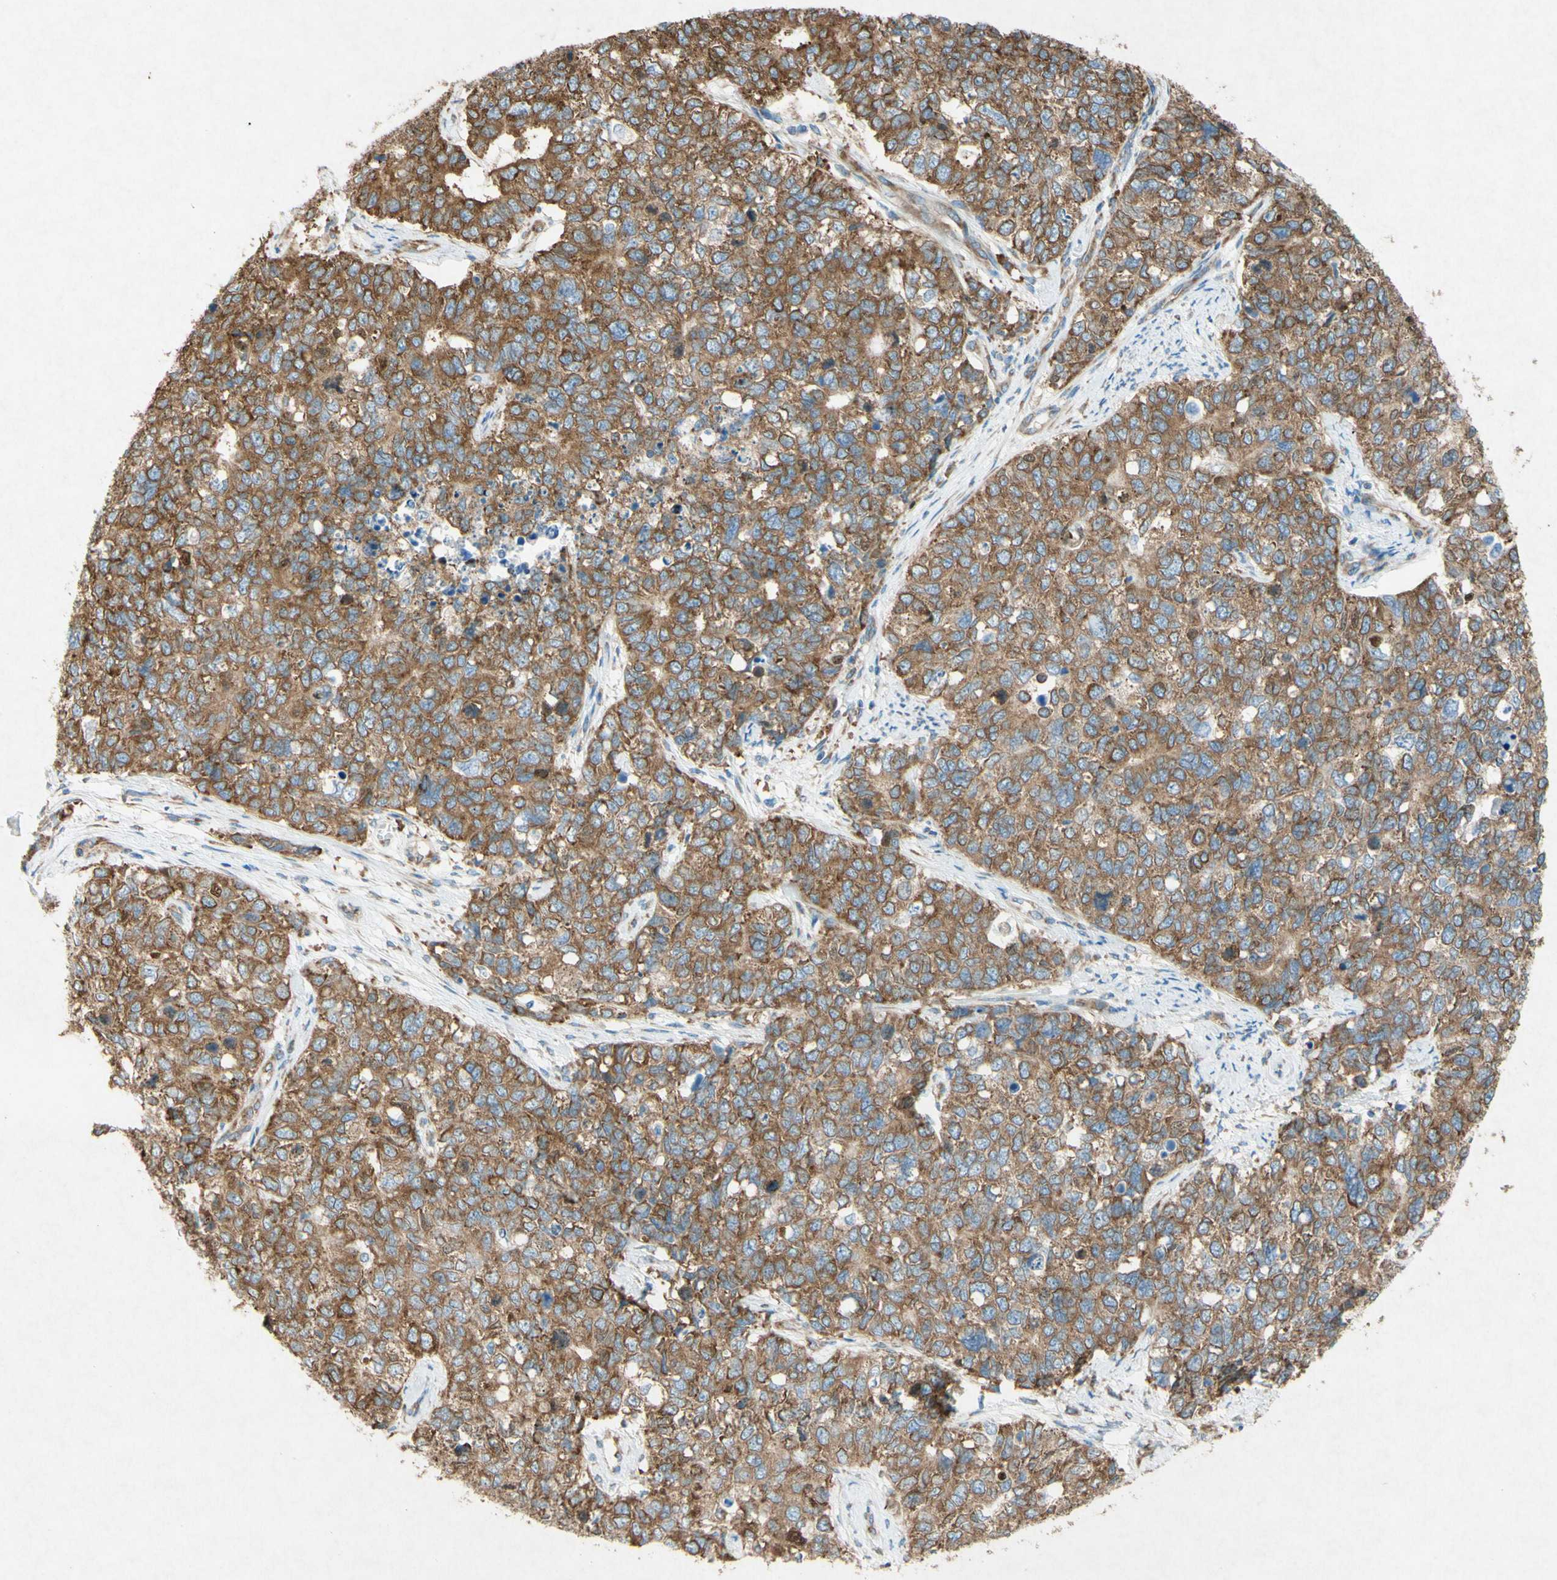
{"staining": {"intensity": "moderate", "quantity": ">75%", "location": "cytoplasmic/membranous"}, "tissue": "cervical cancer", "cell_type": "Tumor cells", "image_type": "cancer", "snomed": [{"axis": "morphology", "description": "Squamous cell carcinoma, NOS"}, {"axis": "topography", "description": "Cervix"}], "caption": "This is an image of immunohistochemistry staining of cervical cancer (squamous cell carcinoma), which shows moderate expression in the cytoplasmic/membranous of tumor cells.", "gene": "PABPC1", "patient": {"sex": "female", "age": 63}}